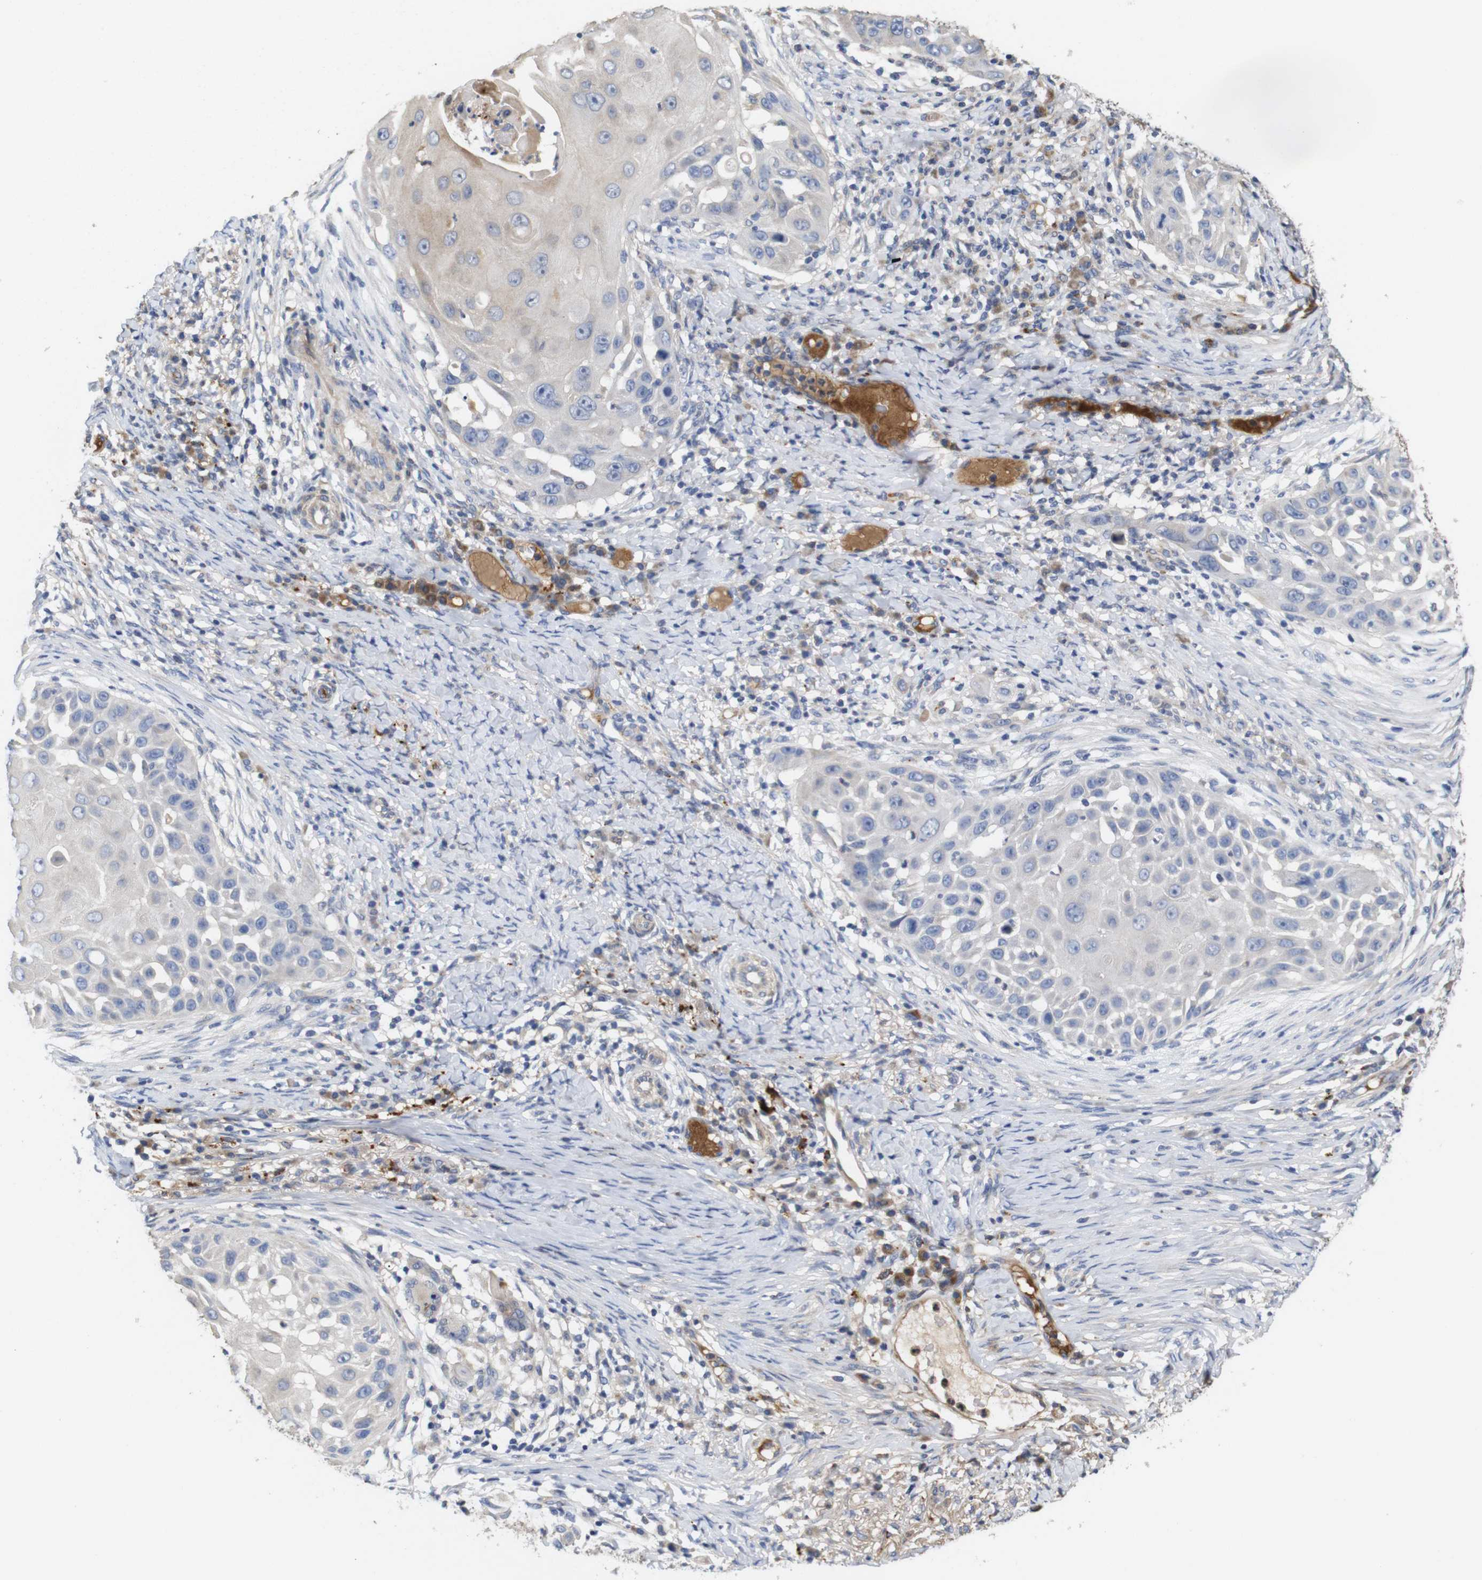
{"staining": {"intensity": "weak", "quantity": "<25%", "location": "cytoplasmic/membranous"}, "tissue": "skin cancer", "cell_type": "Tumor cells", "image_type": "cancer", "snomed": [{"axis": "morphology", "description": "Squamous cell carcinoma, NOS"}, {"axis": "topography", "description": "Skin"}], "caption": "There is no significant expression in tumor cells of skin cancer. (DAB (3,3'-diaminobenzidine) immunohistochemistry (IHC) with hematoxylin counter stain).", "gene": "SPRY3", "patient": {"sex": "female", "age": 44}}